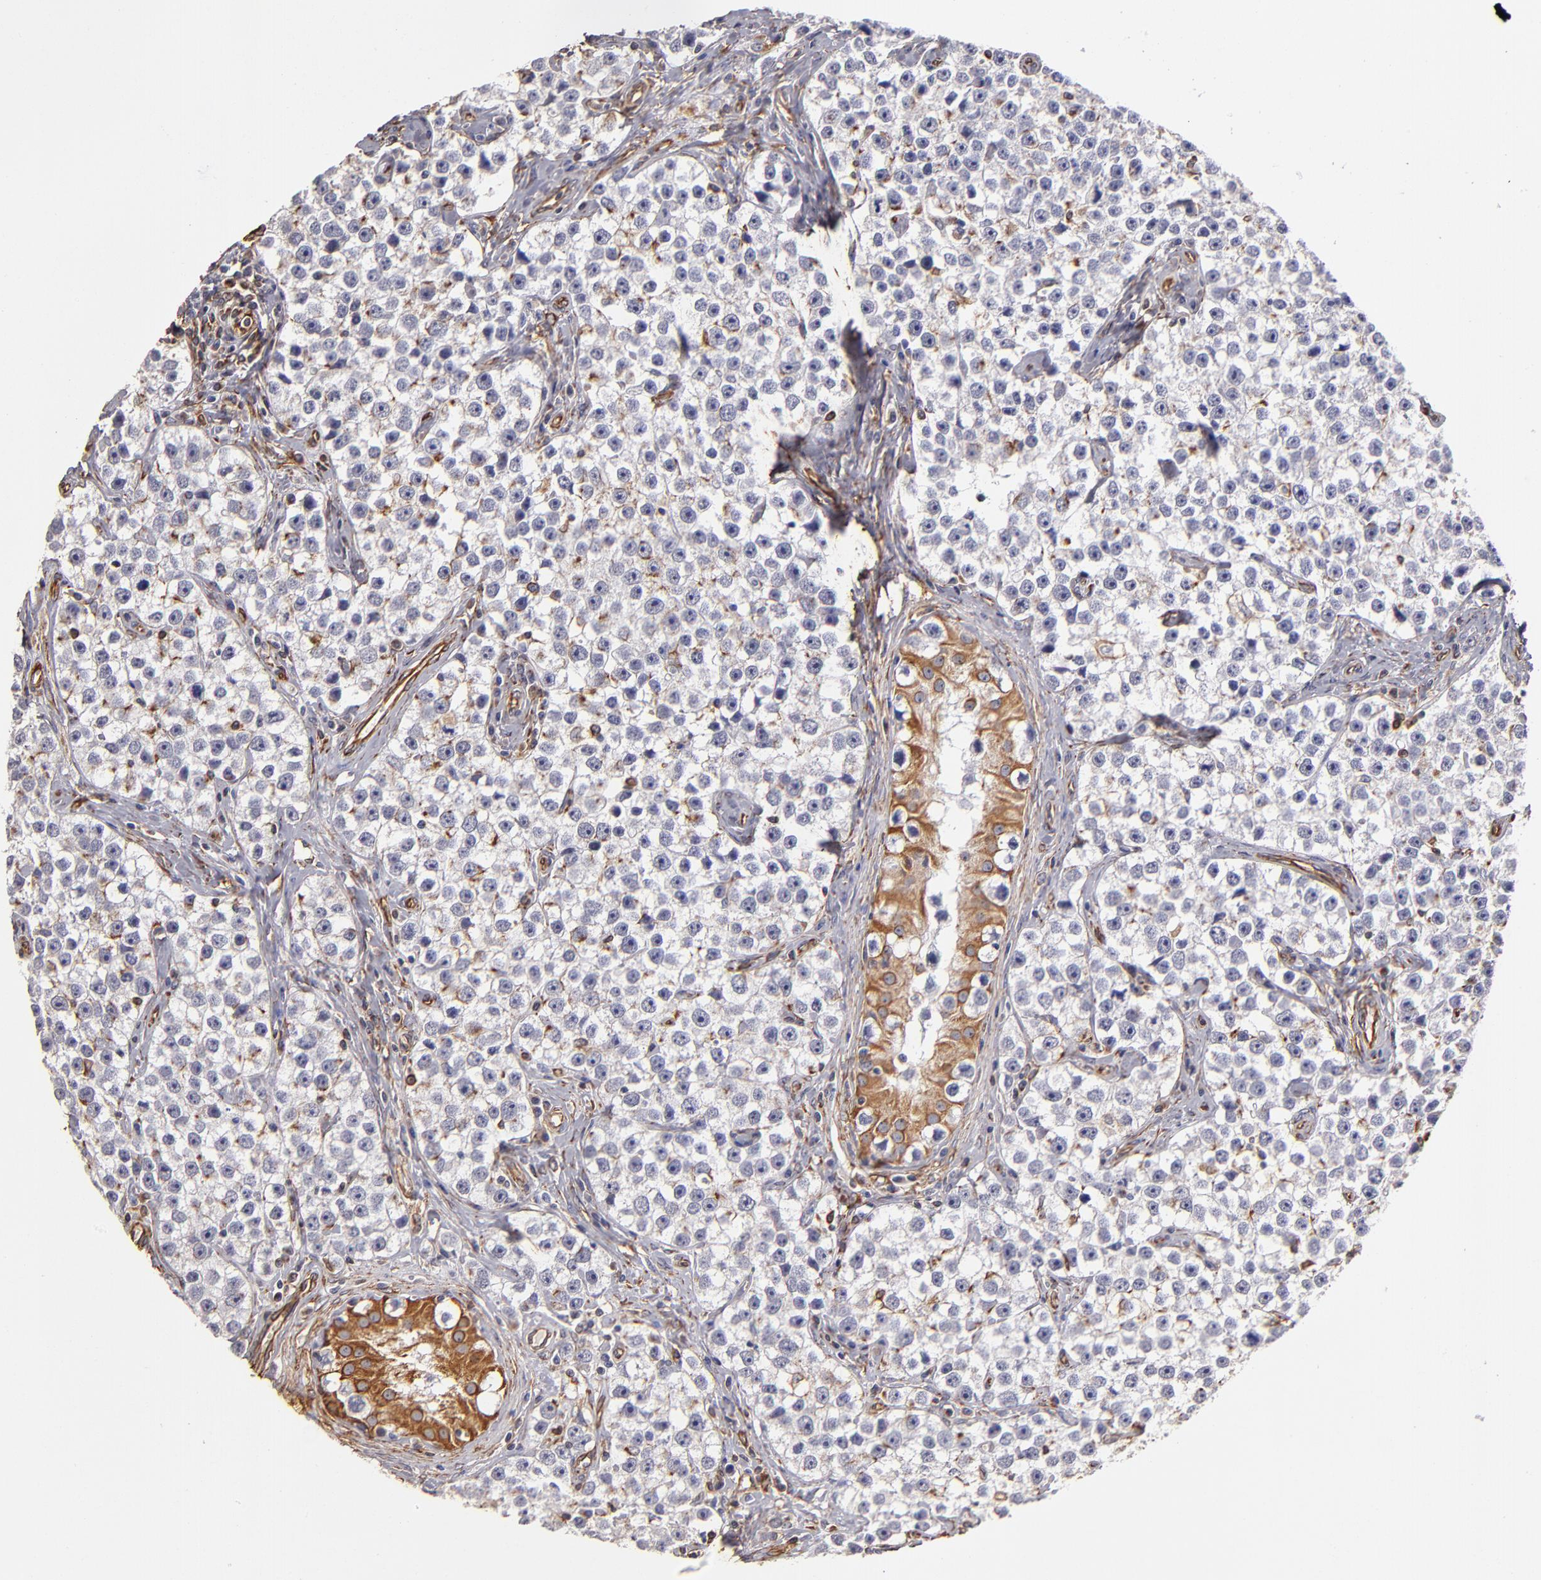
{"staining": {"intensity": "negative", "quantity": "none", "location": "none"}, "tissue": "testis cancer", "cell_type": "Tumor cells", "image_type": "cancer", "snomed": [{"axis": "morphology", "description": "Seminoma, NOS"}, {"axis": "topography", "description": "Testis"}], "caption": "High magnification brightfield microscopy of testis seminoma stained with DAB (3,3'-diaminobenzidine) (brown) and counterstained with hematoxylin (blue): tumor cells show no significant staining. (Immunohistochemistry (ihc), brightfield microscopy, high magnification).", "gene": "ABCC1", "patient": {"sex": "male", "age": 32}}